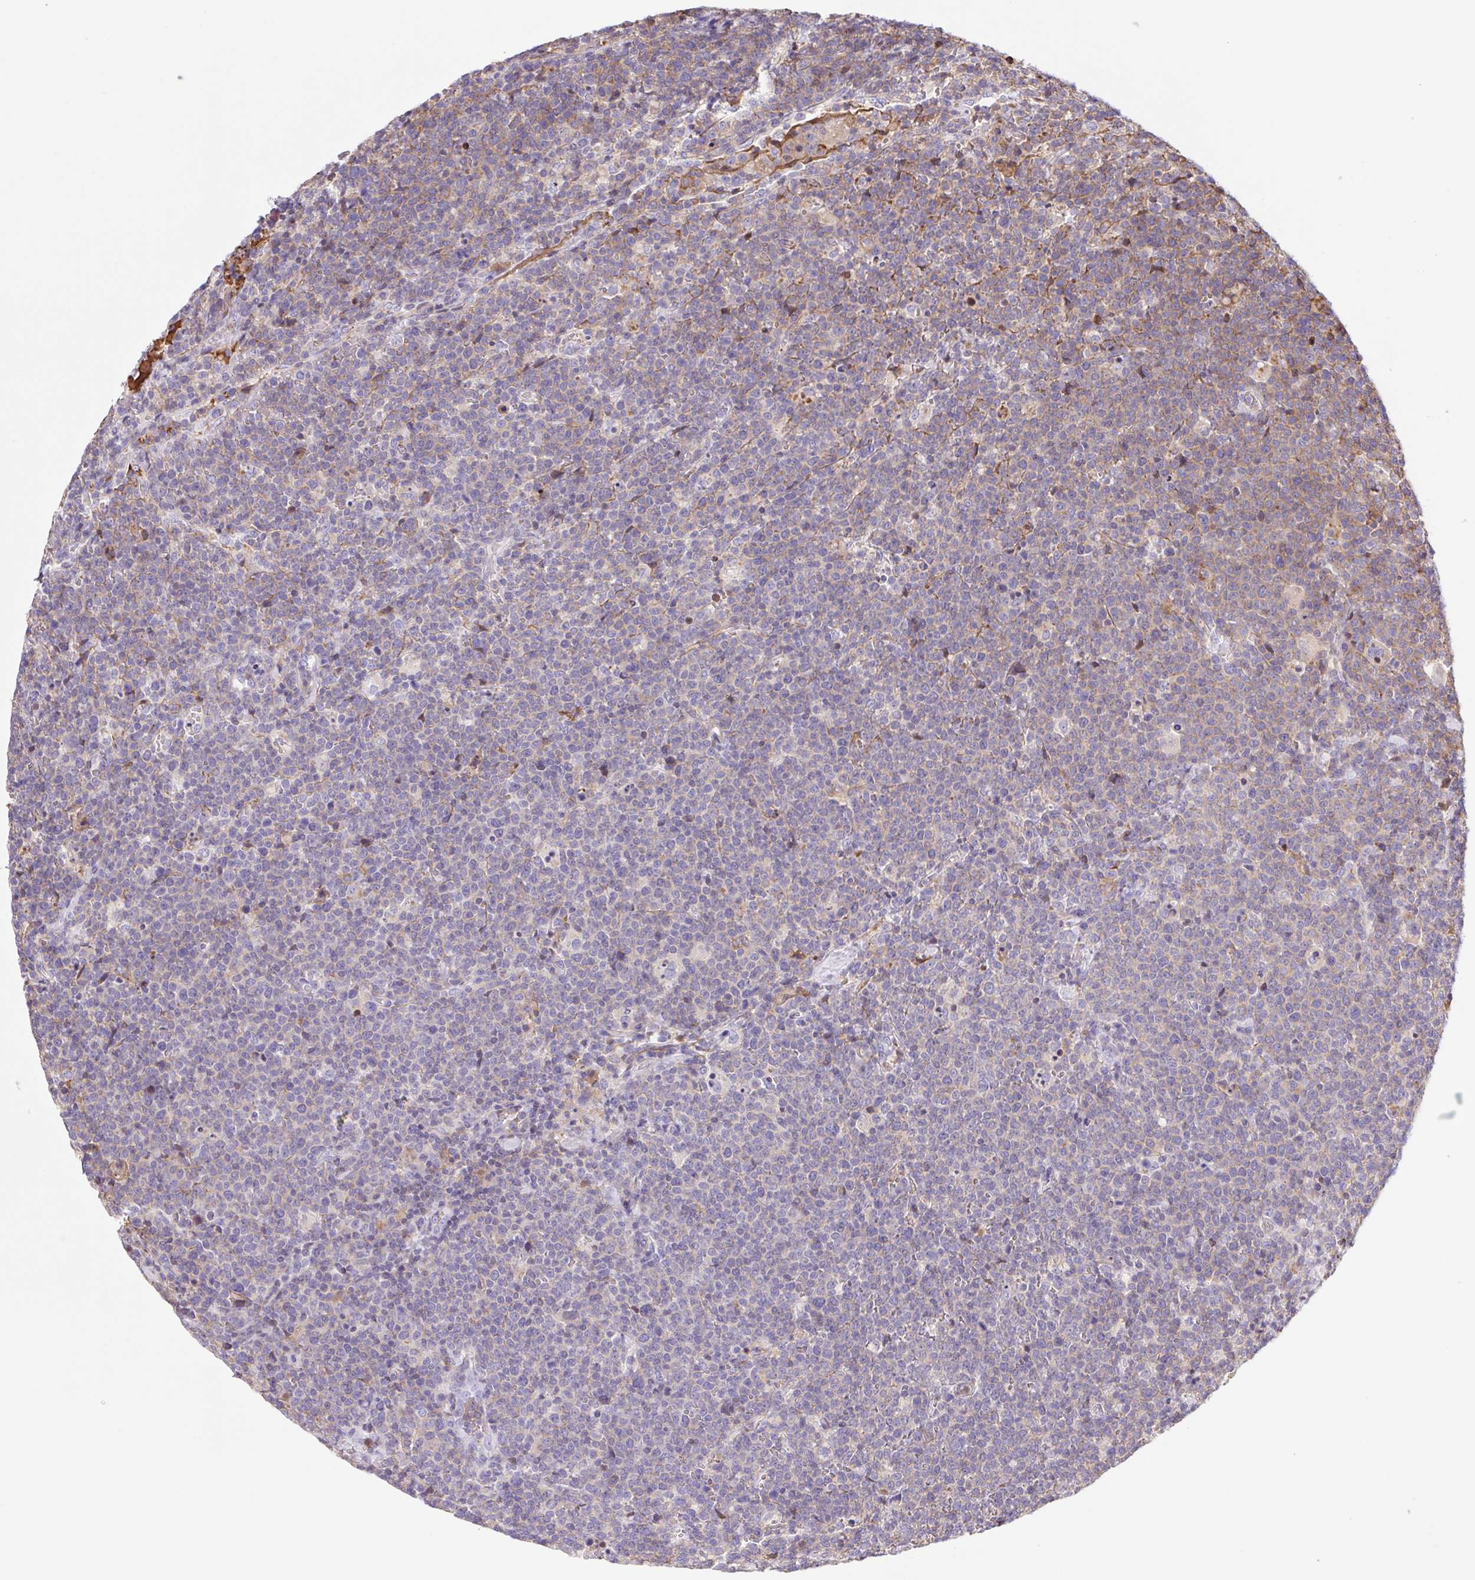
{"staining": {"intensity": "weak", "quantity": "<25%", "location": "cytoplasmic/membranous"}, "tissue": "lymphoma", "cell_type": "Tumor cells", "image_type": "cancer", "snomed": [{"axis": "morphology", "description": "Malignant lymphoma, non-Hodgkin's type, High grade"}, {"axis": "topography", "description": "Lymph node"}], "caption": "Lymphoma was stained to show a protein in brown. There is no significant expression in tumor cells.", "gene": "TPRG1", "patient": {"sex": "male", "age": 61}}